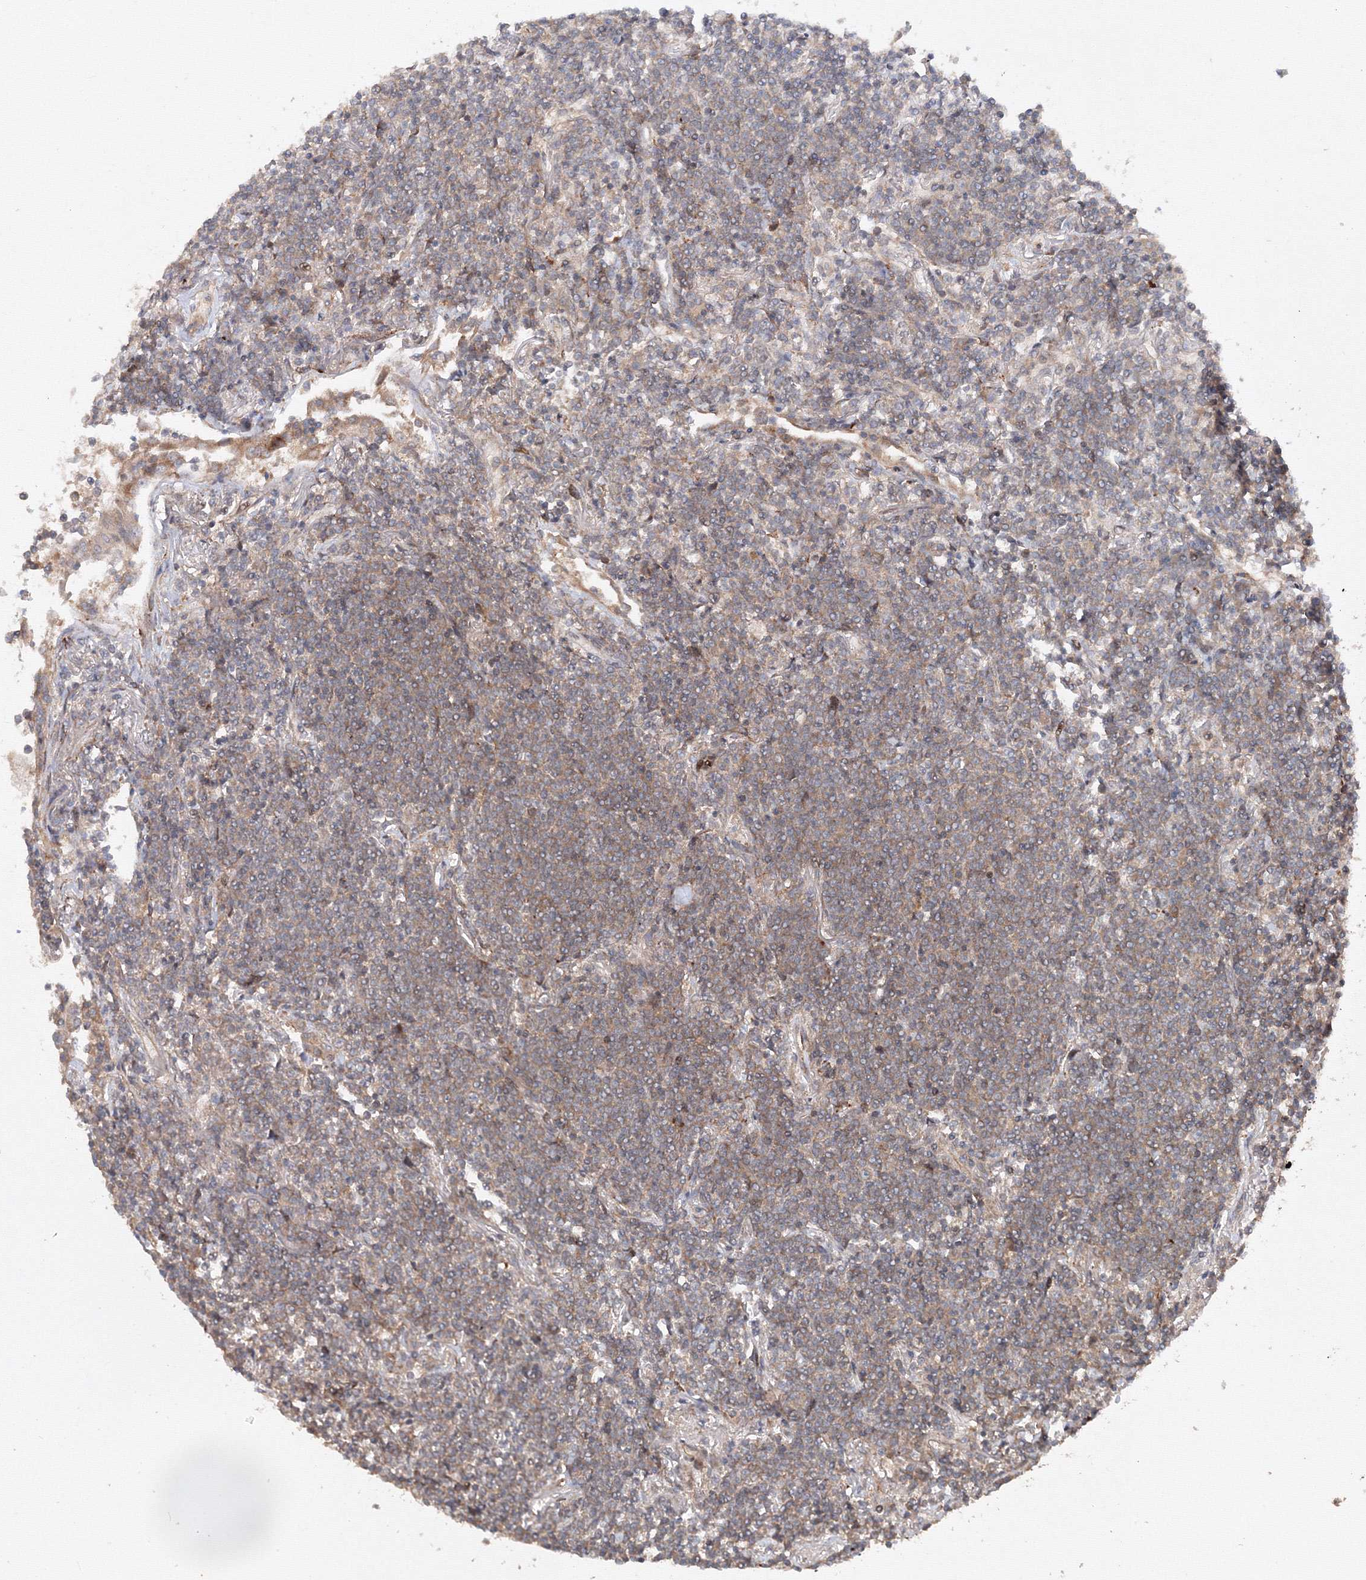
{"staining": {"intensity": "weak", "quantity": "25%-75%", "location": "cytoplasmic/membranous"}, "tissue": "lymphoma", "cell_type": "Tumor cells", "image_type": "cancer", "snomed": [{"axis": "morphology", "description": "Malignant lymphoma, non-Hodgkin's type, Low grade"}, {"axis": "topography", "description": "Lung"}], "caption": "The photomicrograph displays staining of lymphoma, revealing weak cytoplasmic/membranous protein staining (brown color) within tumor cells. The protein is shown in brown color, while the nuclei are stained blue.", "gene": "DCTD", "patient": {"sex": "female", "age": 71}}